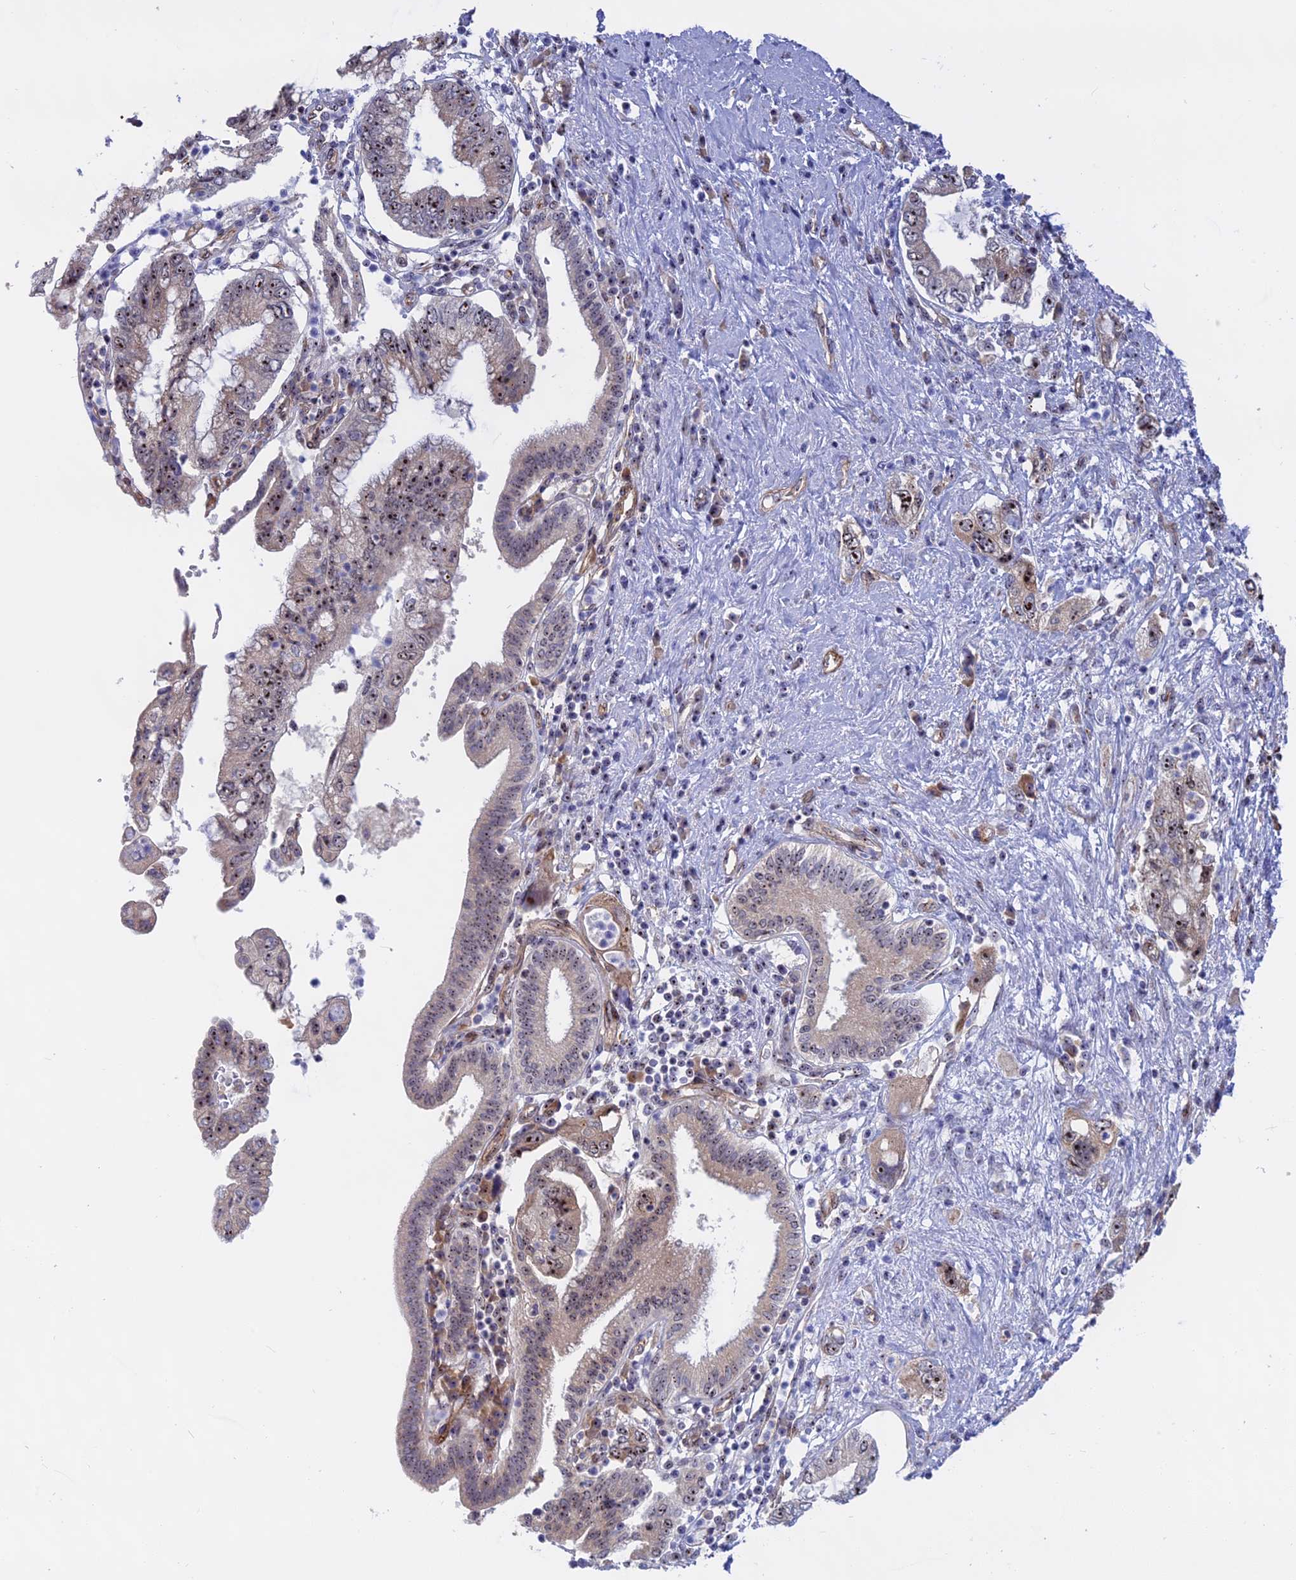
{"staining": {"intensity": "moderate", "quantity": "25%-75%", "location": "nuclear"}, "tissue": "pancreatic cancer", "cell_type": "Tumor cells", "image_type": "cancer", "snomed": [{"axis": "morphology", "description": "Adenocarcinoma, NOS"}, {"axis": "topography", "description": "Pancreas"}], "caption": "Approximately 25%-75% of tumor cells in pancreatic adenocarcinoma exhibit moderate nuclear protein expression as visualized by brown immunohistochemical staining.", "gene": "DBNDD1", "patient": {"sex": "female", "age": 73}}